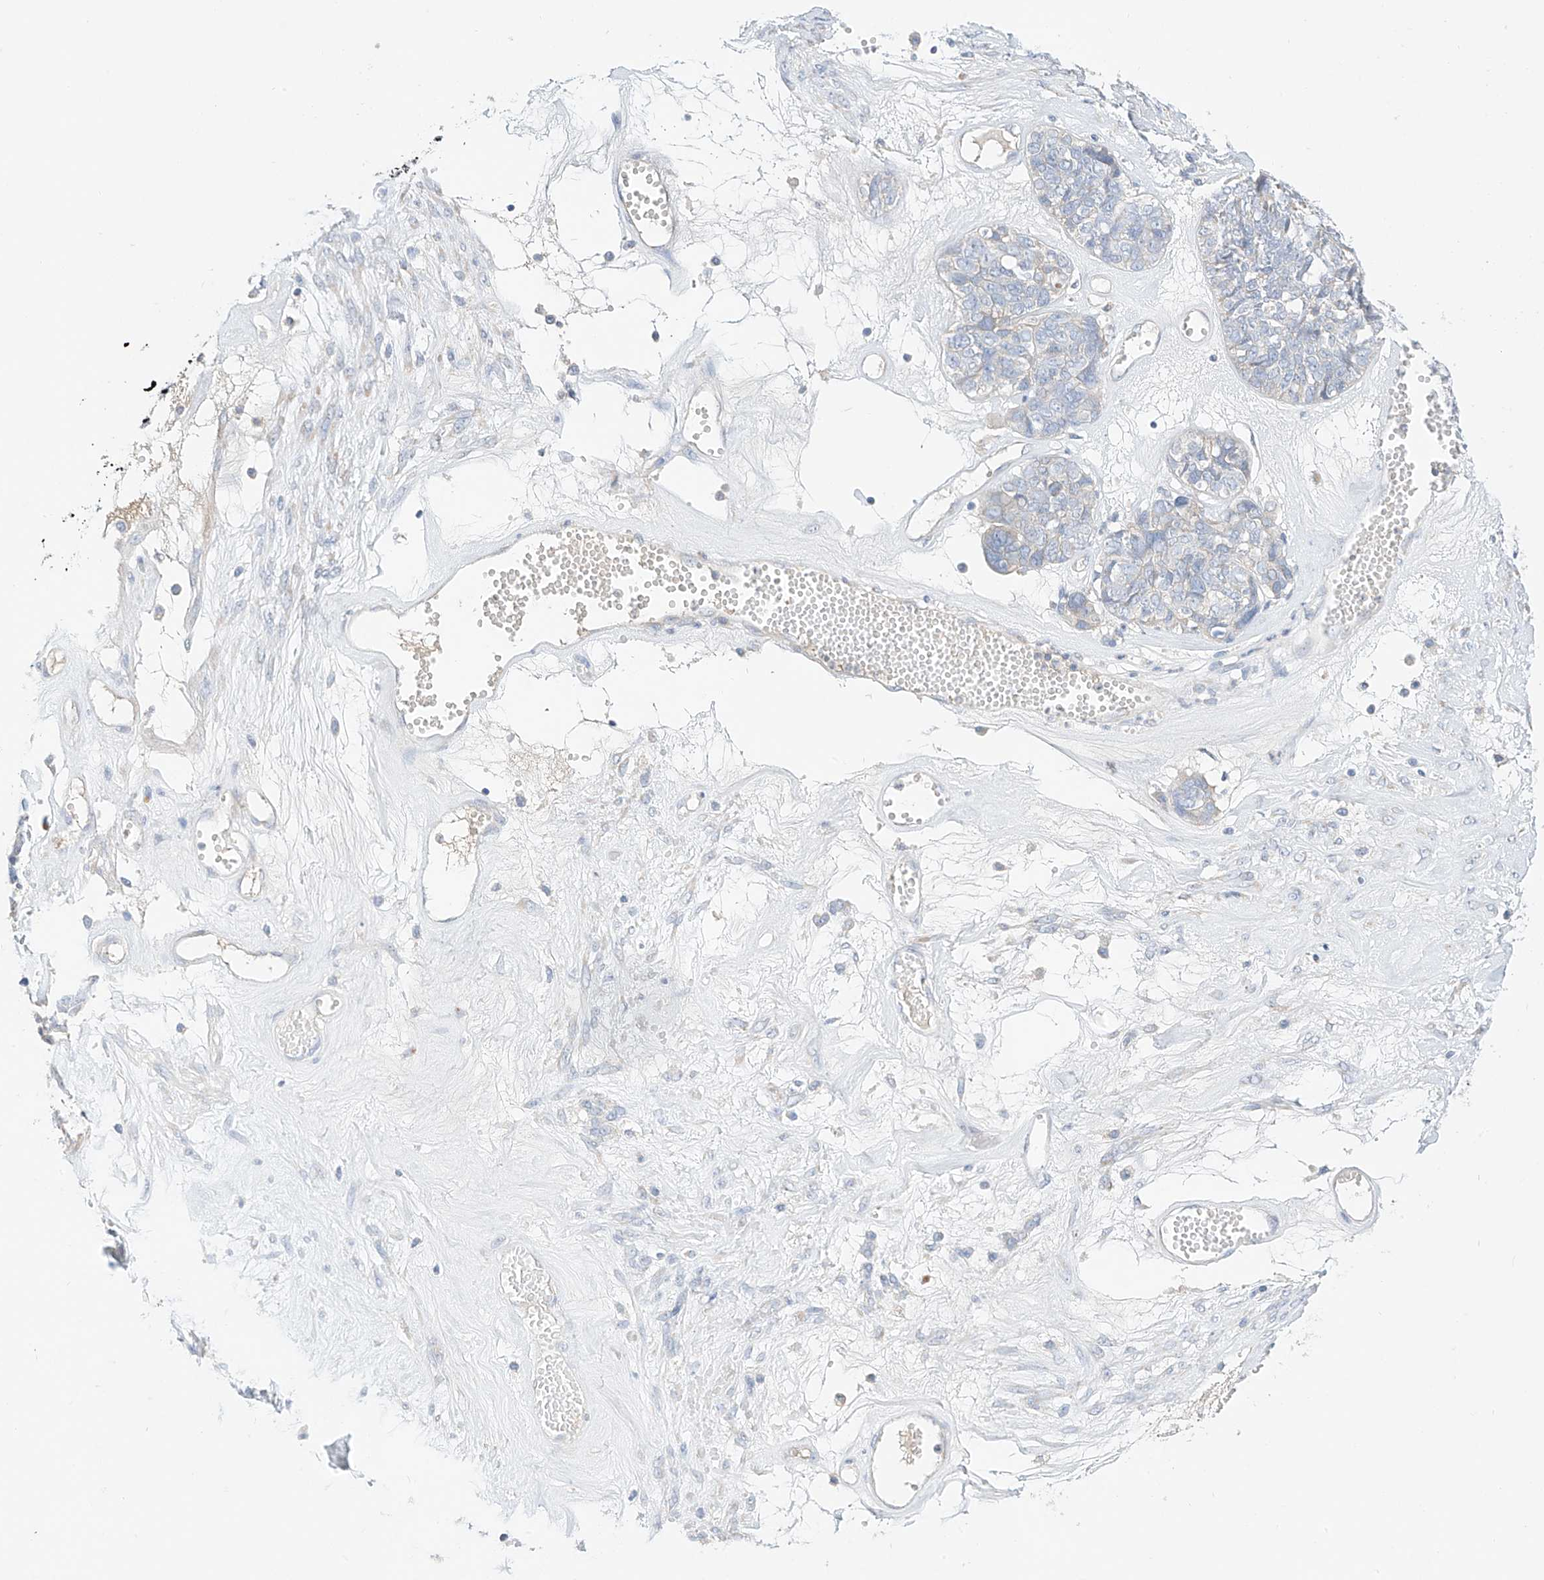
{"staining": {"intensity": "negative", "quantity": "none", "location": "none"}, "tissue": "ovarian cancer", "cell_type": "Tumor cells", "image_type": "cancer", "snomed": [{"axis": "morphology", "description": "Cystadenocarcinoma, serous, NOS"}, {"axis": "topography", "description": "Ovary"}], "caption": "Ovarian serous cystadenocarcinoma stained for a protein using immunohistochemistry exhibits no staining tumor cells.", "gene": "RASA2", "patient": {"sex": "female", "age": 79}}